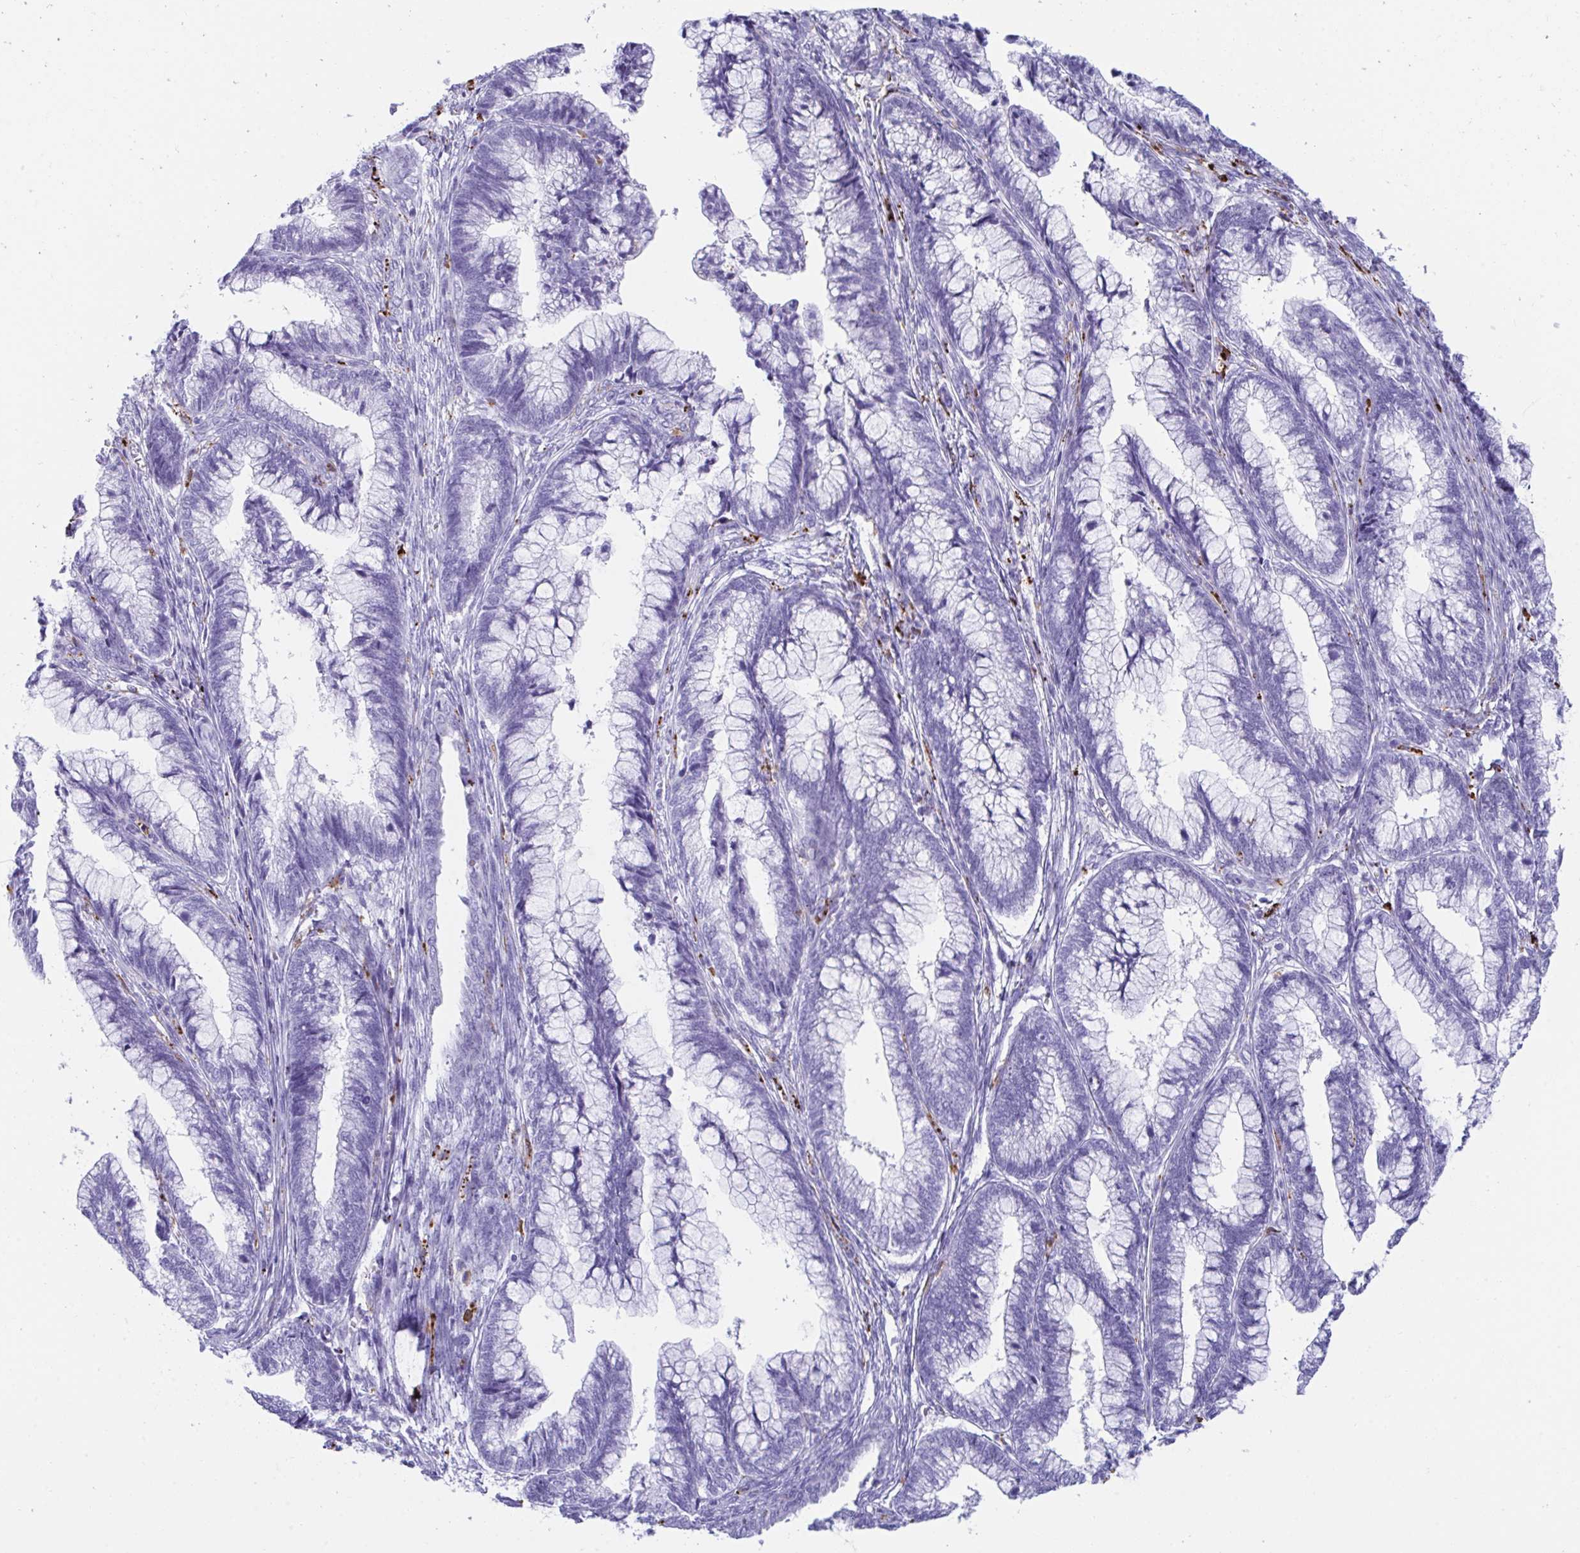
{"staining": {"intensity": "negative", "quantity": "none", "location": "none"}, "tissue": "cervical cancer", "cell_type": "Tumor cells", "image_type": "cancer", "snomed": [{"axis": "morphology", "description": "Adenocarcinoma, NOS"}, {"axis": "topography", "description": "Cervix"}], "caption": "Tumor cells are negative for brown protein staining in cervical cancer (adenocarcinoma).", "gene": "CPVL", "patient": {"sex": "female", "age": 44}}